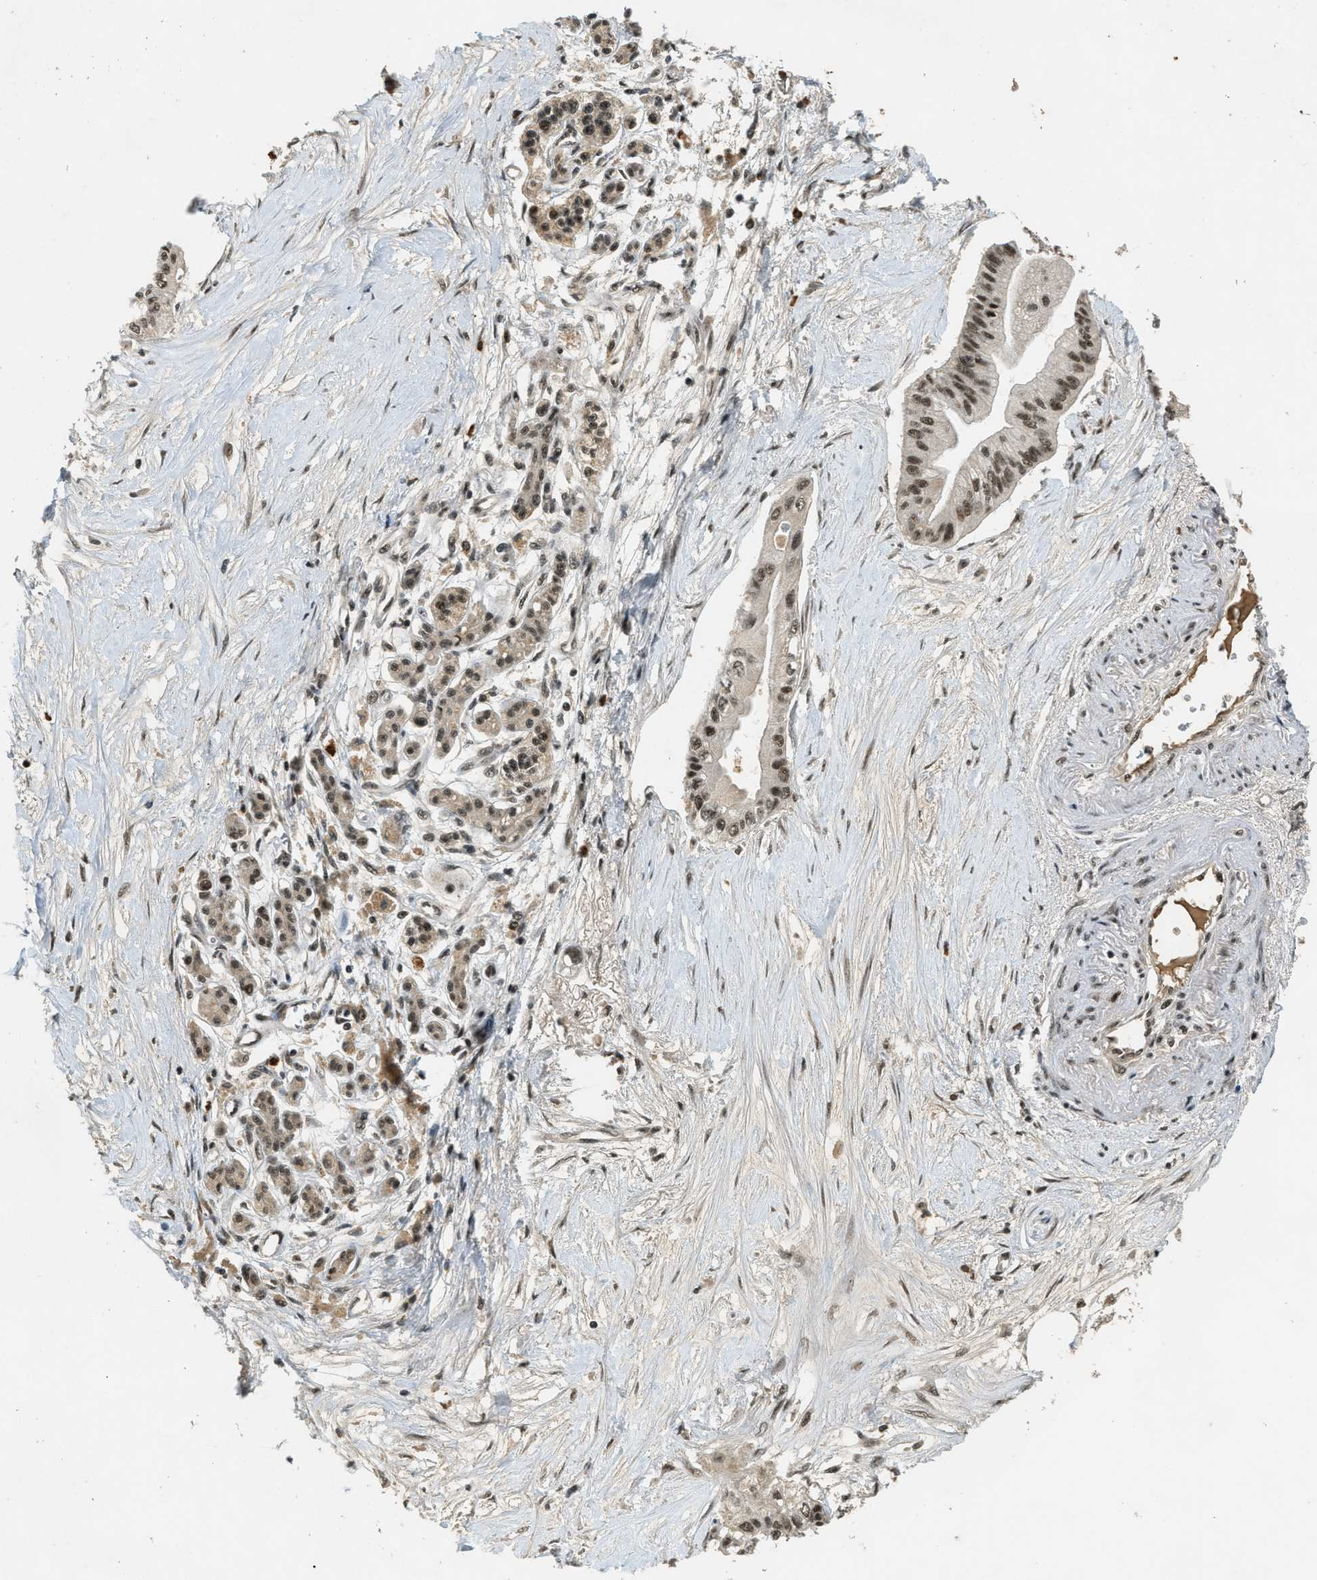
{"staining": {"intensity": "moderate", "quantity": ">75%", "location": "nuclear"}, "tissue": "pancreatic cancer", "cell_type": "Tumor cells", "image_type": "cancer", "snomed": [{"axis": "morphology", "description": "Adenocarcinoma, NOS"}, {"axis": "topography", "description": "Pancreas"}], "caption": "Protein expression analysis of pancreatic adenocarcinoma shows moderate nuclear staining in approximately >75% of tumor cells.", "gene": "ZNF148", "patient": {"sex": "female", "age": 77}}